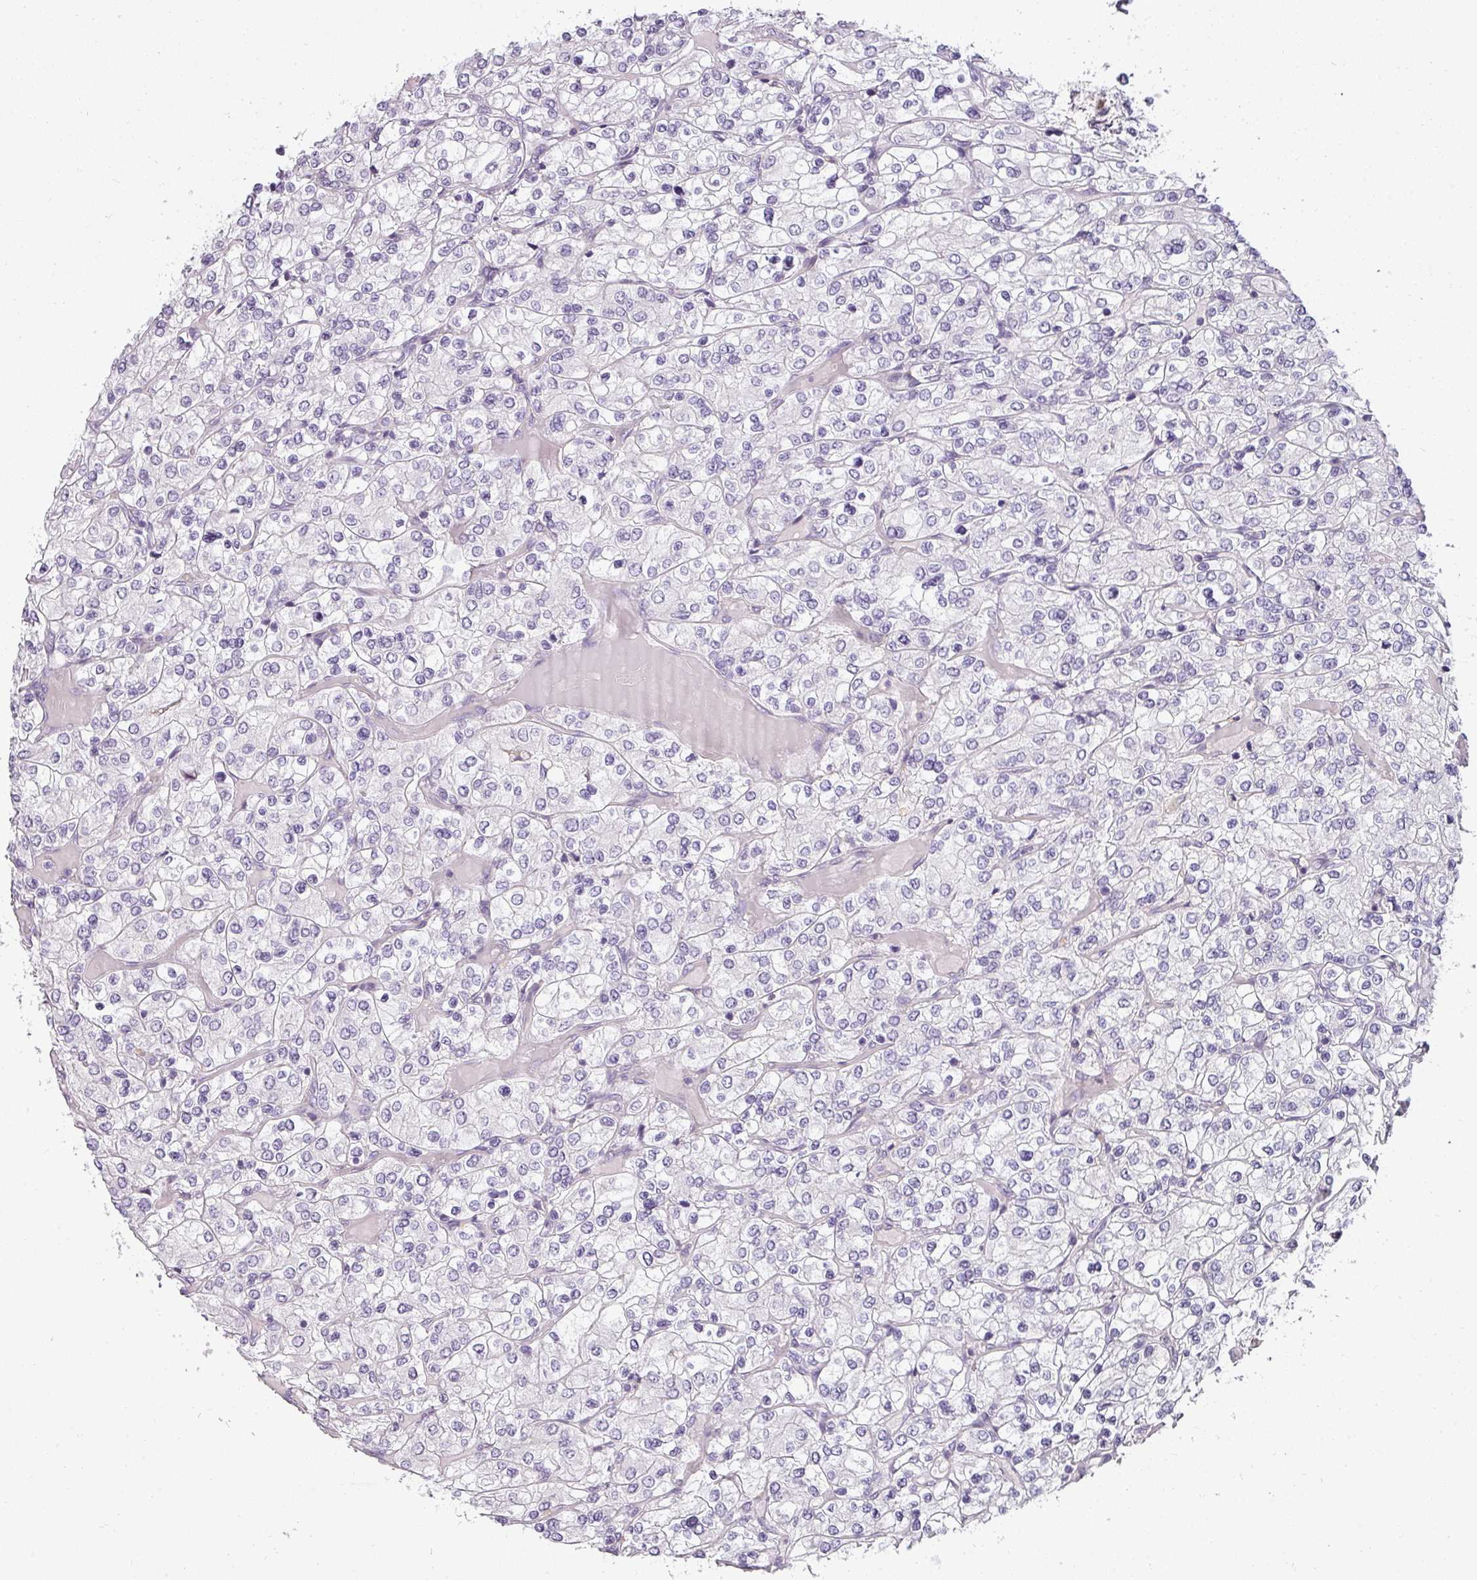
{"staining": {"intensity": "negative", "quantity": "none", "location": "none"}, "tissue": "renal cancer", "cell_type": "Tumor cells", "image_type": "cancer", "snomed": [{"axis": "morphology", "description": "Adenocarcinoma, NOS"}, {"axis": "topography", "description": "Kidney"}], "caption": "This is an immunohistochemistry image of human renal adenocarcinoma. There is no positivity in tumor cells.", "gene": "ASB1", "patient": {"sex": "male", "age": 80}}